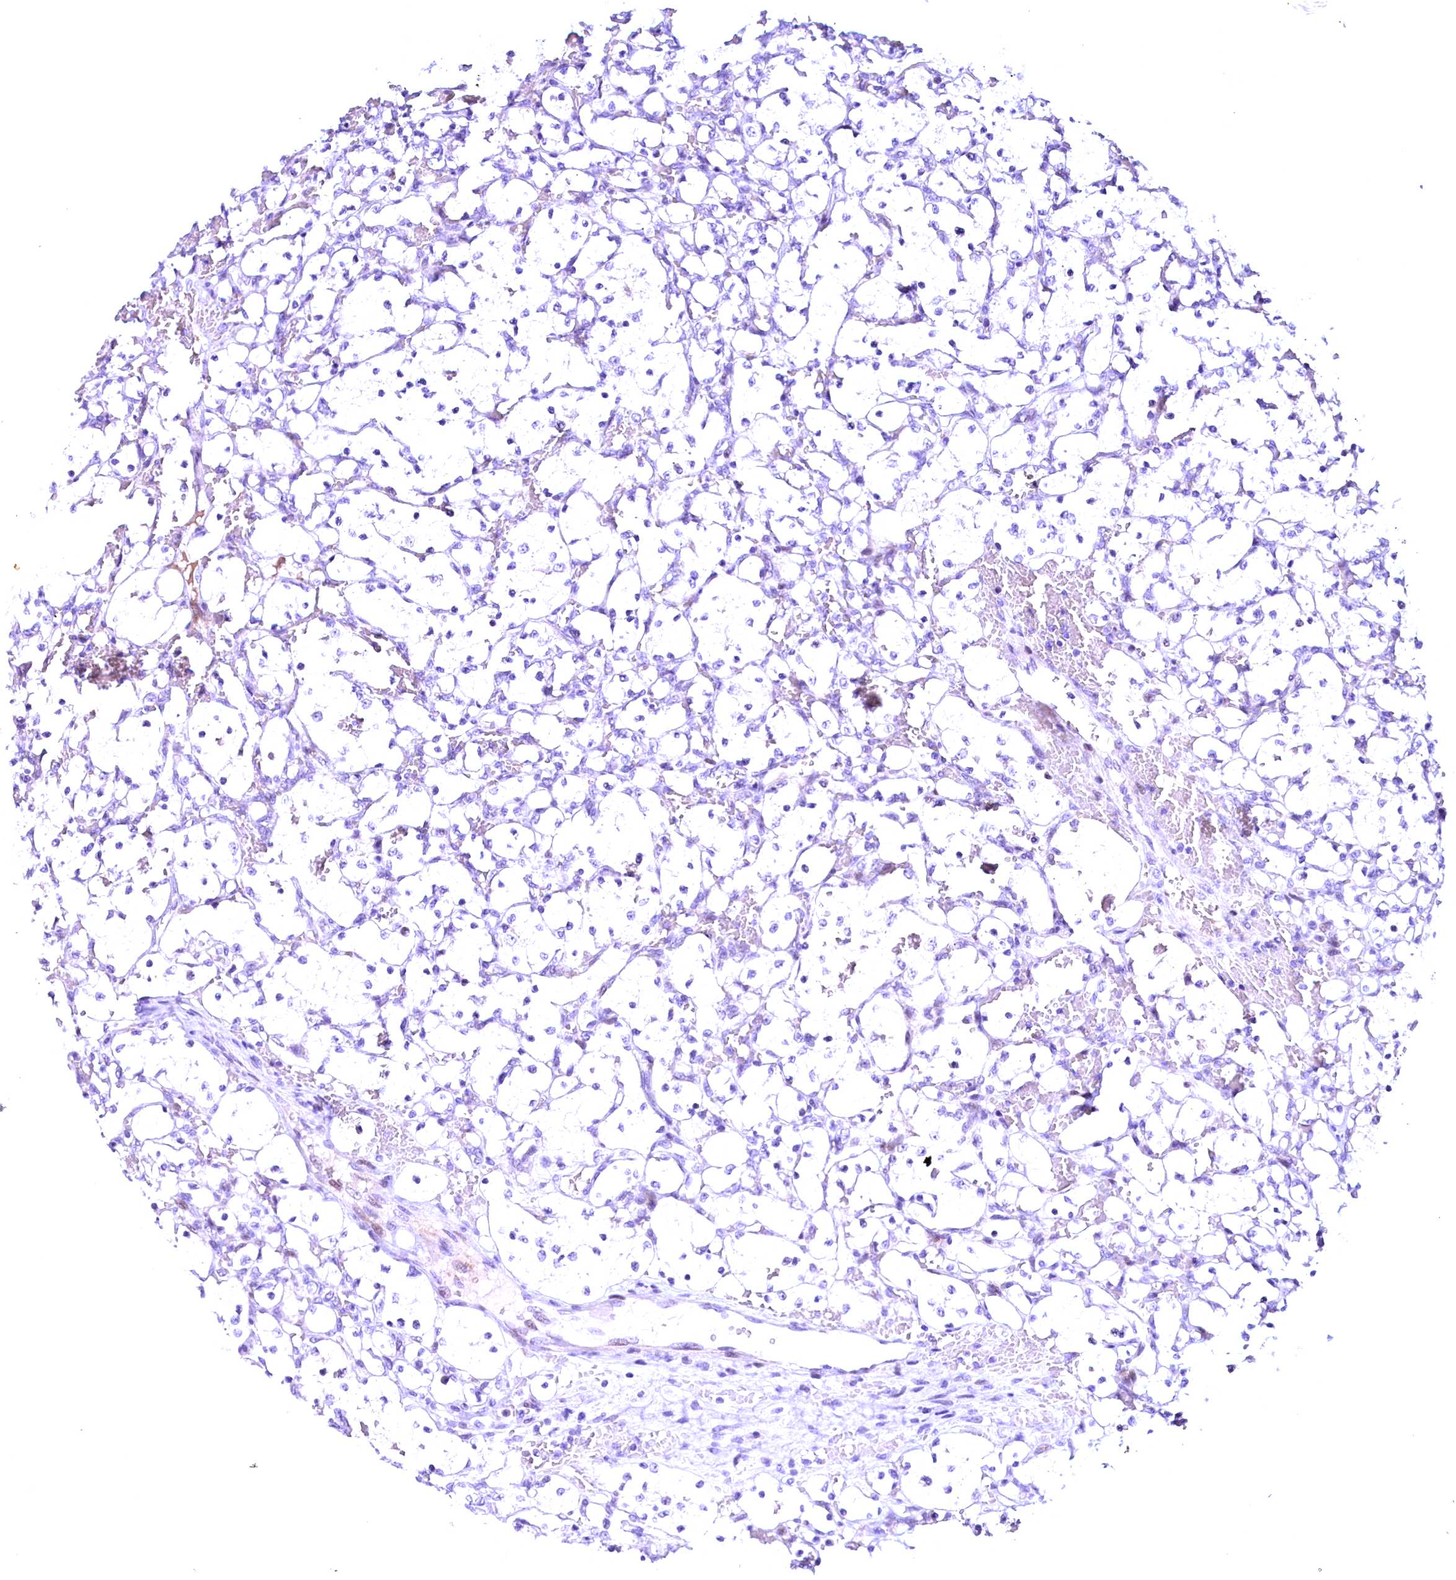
{"staining": {"intensity": "negative", "quantity": "none", "location": "none"}, "tissue": "renal cancer", "cell_type": "Tumor cells", "image_type": "cancer", "snomed": [{"axis": "morphology", "description": "Adenocarcinoma, NOS"}, {"axis": "topography", "description": "Kidney"}], "caption": "Protein analysis of adenocarcinoma (renal) exhibits no significant expression in tumor cells.", "gene": "CCDC106", "patient": {"sex": "female", "age": 69}}